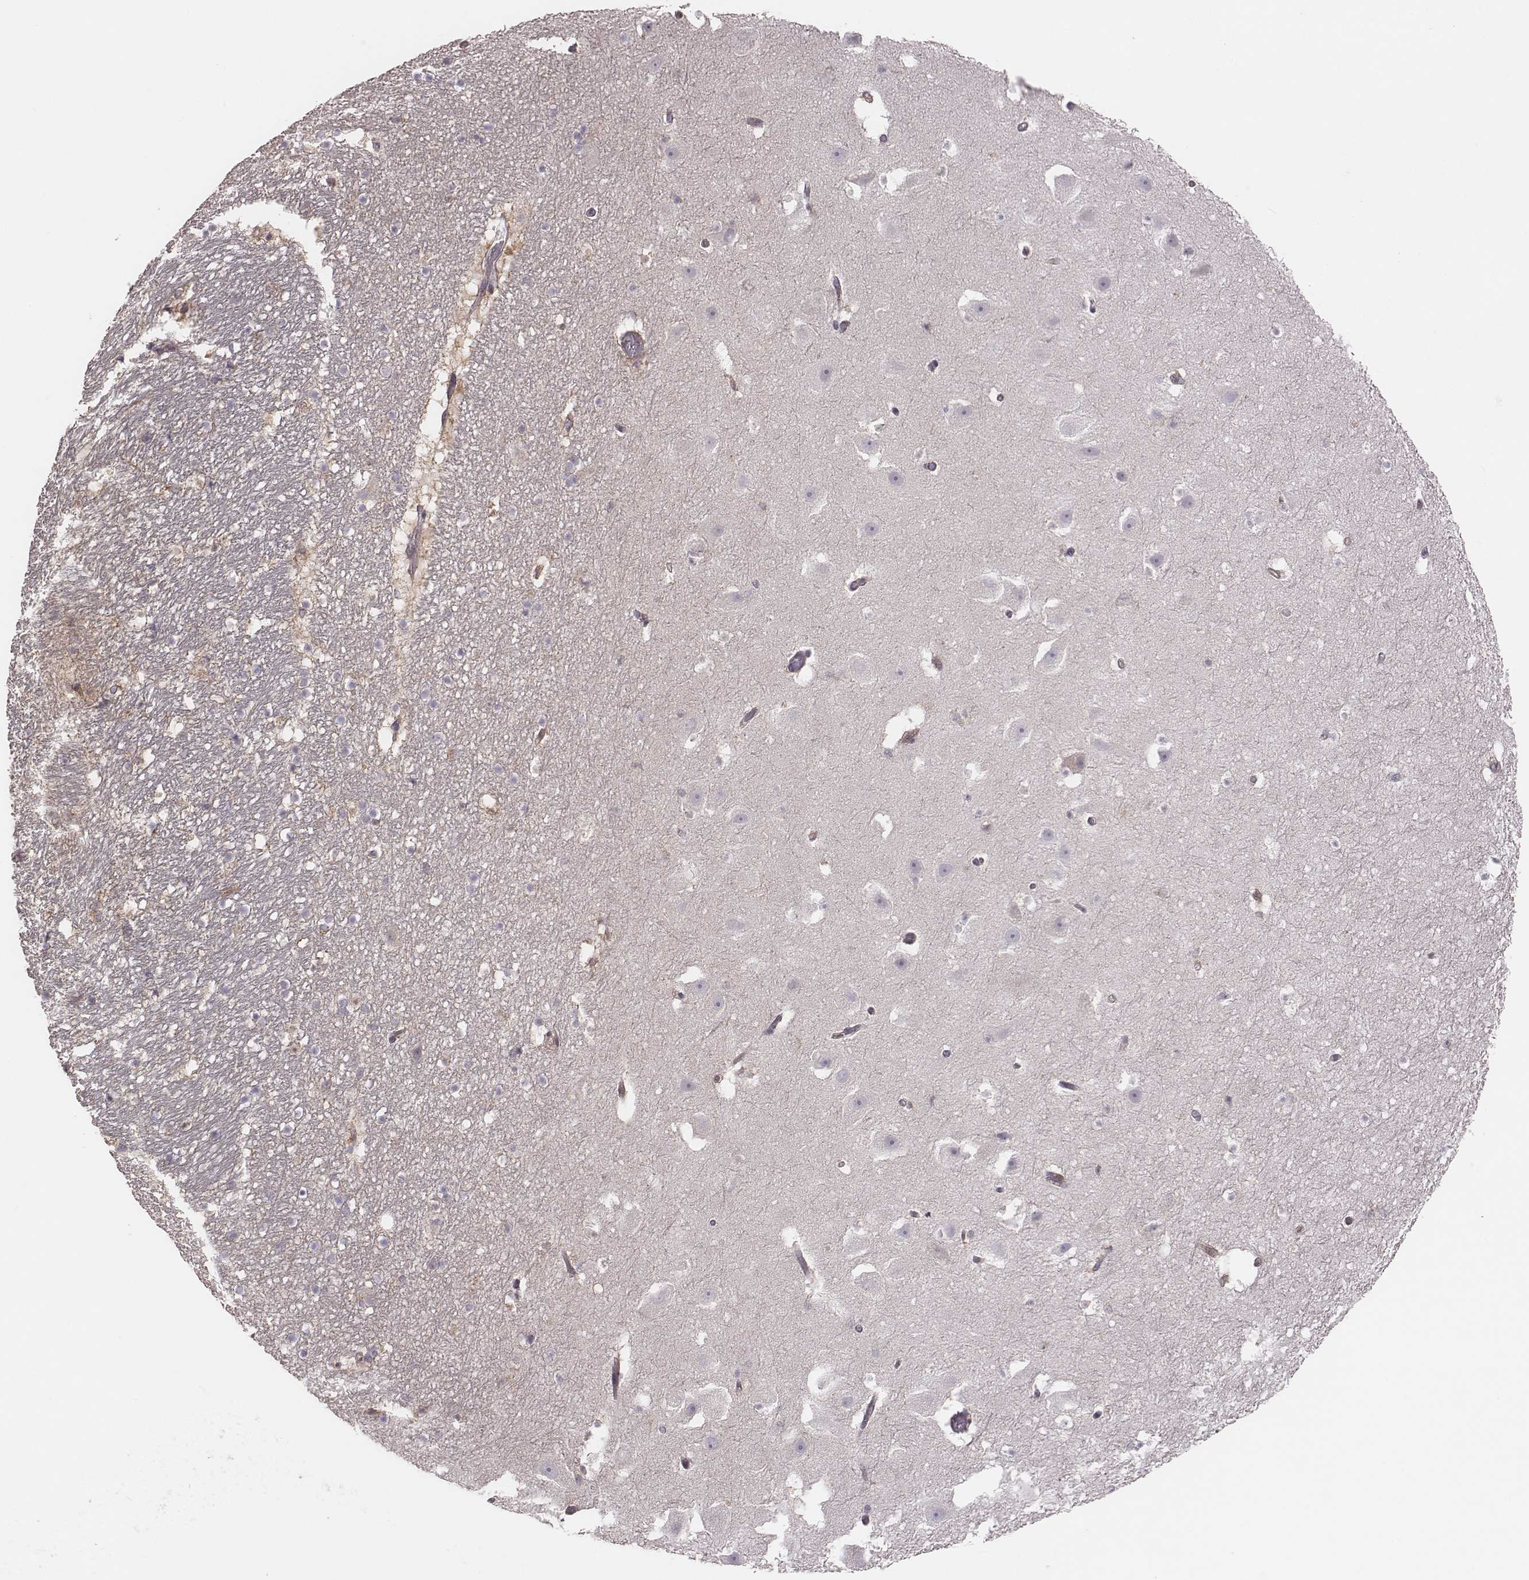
{"staining": {"intensity": "negative", "quantity": "none", "location": "none"}, "tissue": "hippocampus", "cell_type": "Glial cells", "image_type": "normal", "snomed": [{"axis": "morphology", "description": "Normal tissue, NOS"}, {"axis": "topography", "description": "Hippocampus"}], "caption": "IHC of normal human hippocampus shows no staining in glial cells.", "gene": "CAD", "patient": {"sex": "male", "age": 26}}